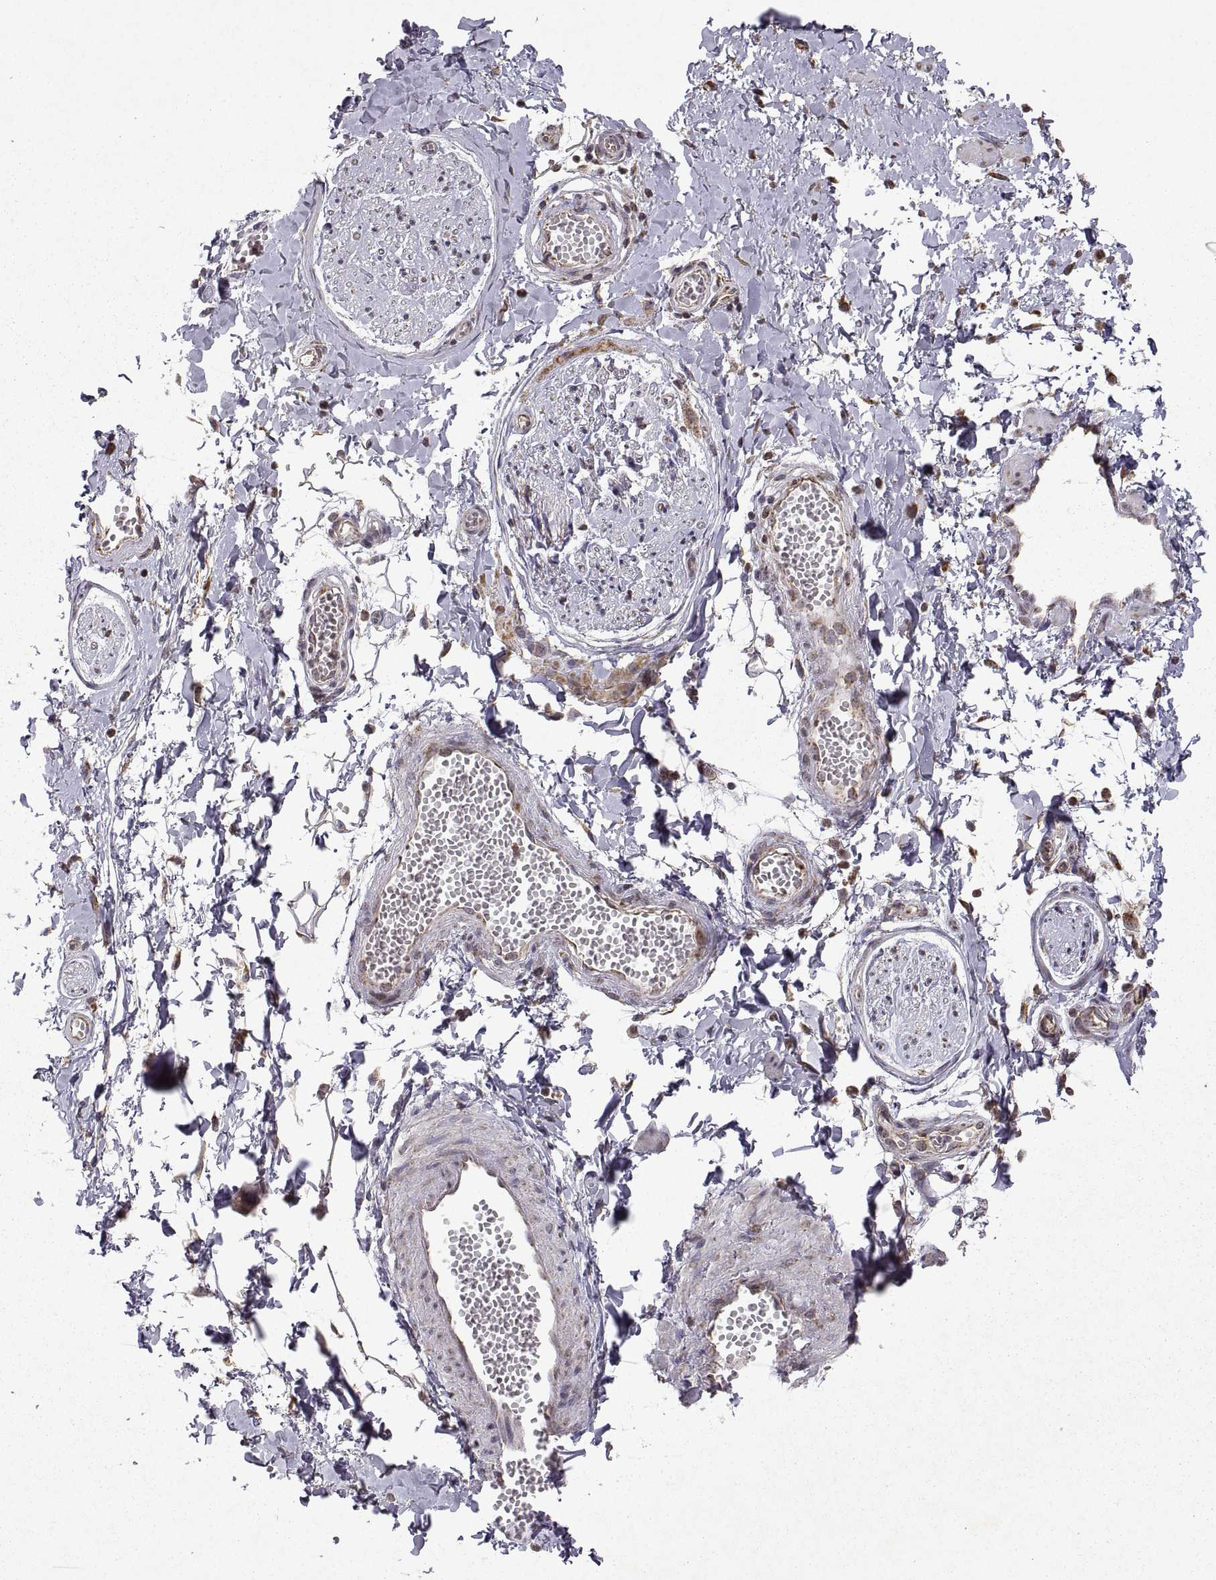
{"staining": {"intensity": "negative", "quantity": "none", "location": "none"}, "tissue": "adipose tissue", "cell_type": "Adipocytes", "image_type": "normal", "snomed": [{"axis": "morphology", "description": "Normal tissue, NOS"}, {"axis": "topography", "description": "Smooth muscle"}, {"axis": "topography", "description": "Peripheral nerve tissue"}], "caption": "Image shows no protein expression in adipocytes of normal adipose tissue.", "gene": "MANBAL", "patient": {"sex": "male", "age": 22}}